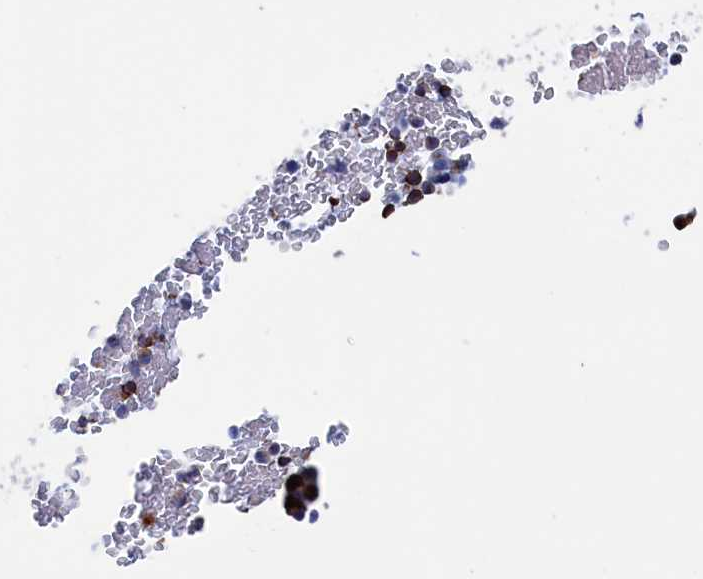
{"staining": {"intensity": "strong", "quantity": "<25%", "location": "cytoplasmic/membranous"}, "tissue": "bone marrow", "cell_type": "Hematopoietic cells", "image_type": "normal", "snomed": [{"axis": "morphology", "description": "Normal tissue, NOS"}, {"axis": "morphology", "description": "Inflammation, NOS"}, {"axis": "topography", "description": "Bone marrow"}], "caption": "This is a histology image of immunohistochemistry staining of unremarkable bone marrow, which shows strong staining in the cytoplasmic/membranous of hematopoietic cells.", "gene": "NUTF2", "patient": {"sex": "male", "age": 41}}